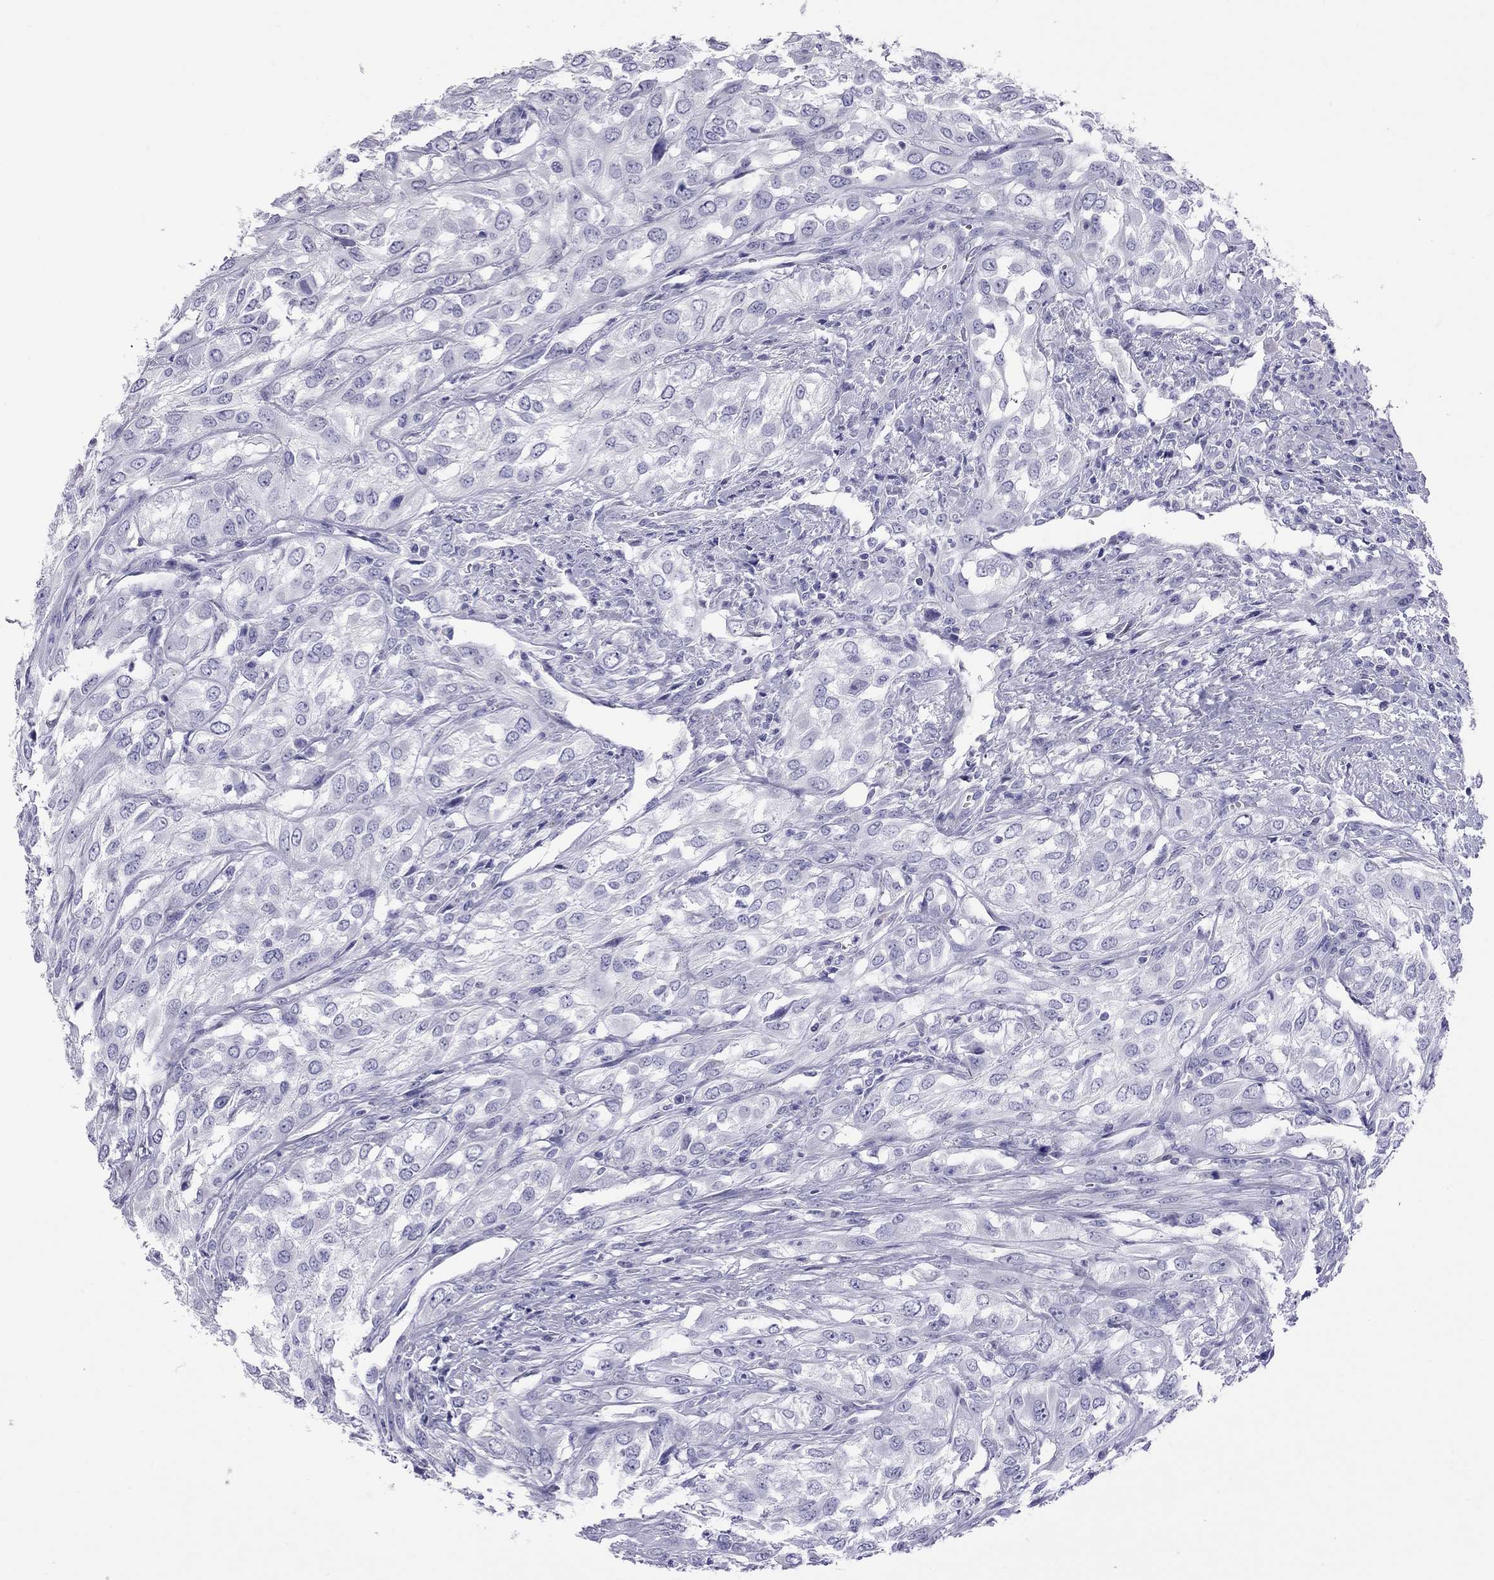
{"staining": {"intensity": "negative", "quantity": "none", "location": "none"}, "tissue": "urothelial cancer", "cell_type": "Tumor cells", "image_type": "cancer", "snomed": [{"axis": "morphology", "description": "Urothelial carcinoma, High grade"}, {"axis": "topography", "description": "Urinary bladder"}], "caption": "Immunohistochemical staining of urothelial cancer demonstrates no significant expression in tumor cells. (DAB immunohistochemistry visualized using brightfield microscopy, high magnification).", "gene": "STAG3", "patient": {"sex": "male", "age": 67}}